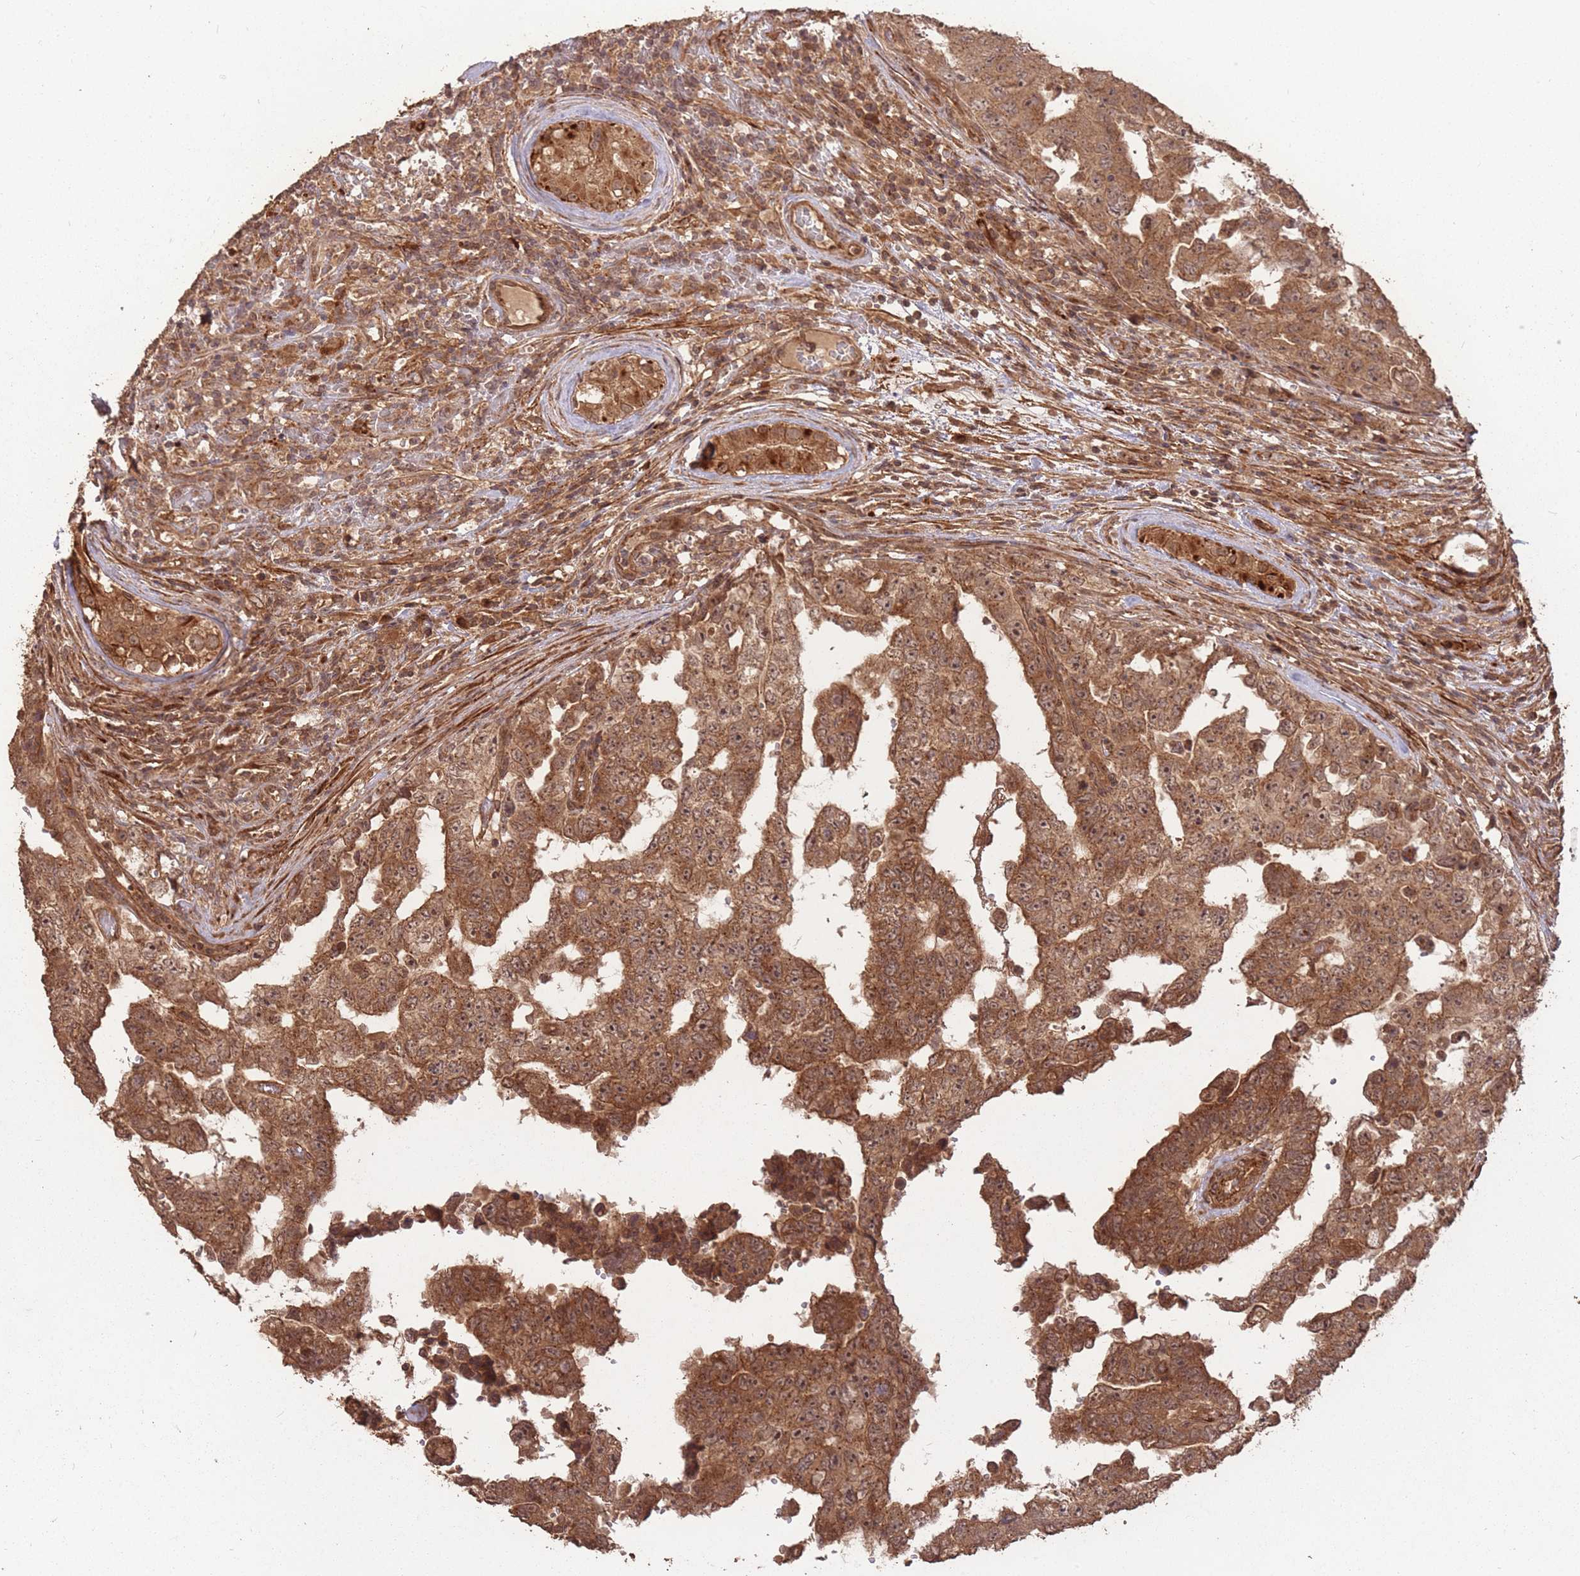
{"staining": {"intensity": "strong", "quantity": ">75%", "location": "cytoplasmic/membranous,nuclear"}, "tissue": "testis cancer", "cell_type": "Tumor cells", "image_type": "cancer", "snomed": [{"axis": "morphology", "description": "Normal tissue, NOS"}, {"axis": "morphology", "description": "Carcinoma, Embryonal, NOS"}, {"axis": "topography", "description": "Testis"}, {"axis": "topography", "description": "Epididymis"}], "caption": "The image reveals a brown stain indicating the presence of a protein in the cytoplasmic/membranous and nuclear of tumor cells in embryonal carcinoma (testis).", "gene": "ERBB3", "patient": {"sex": "male", "age": 25}}